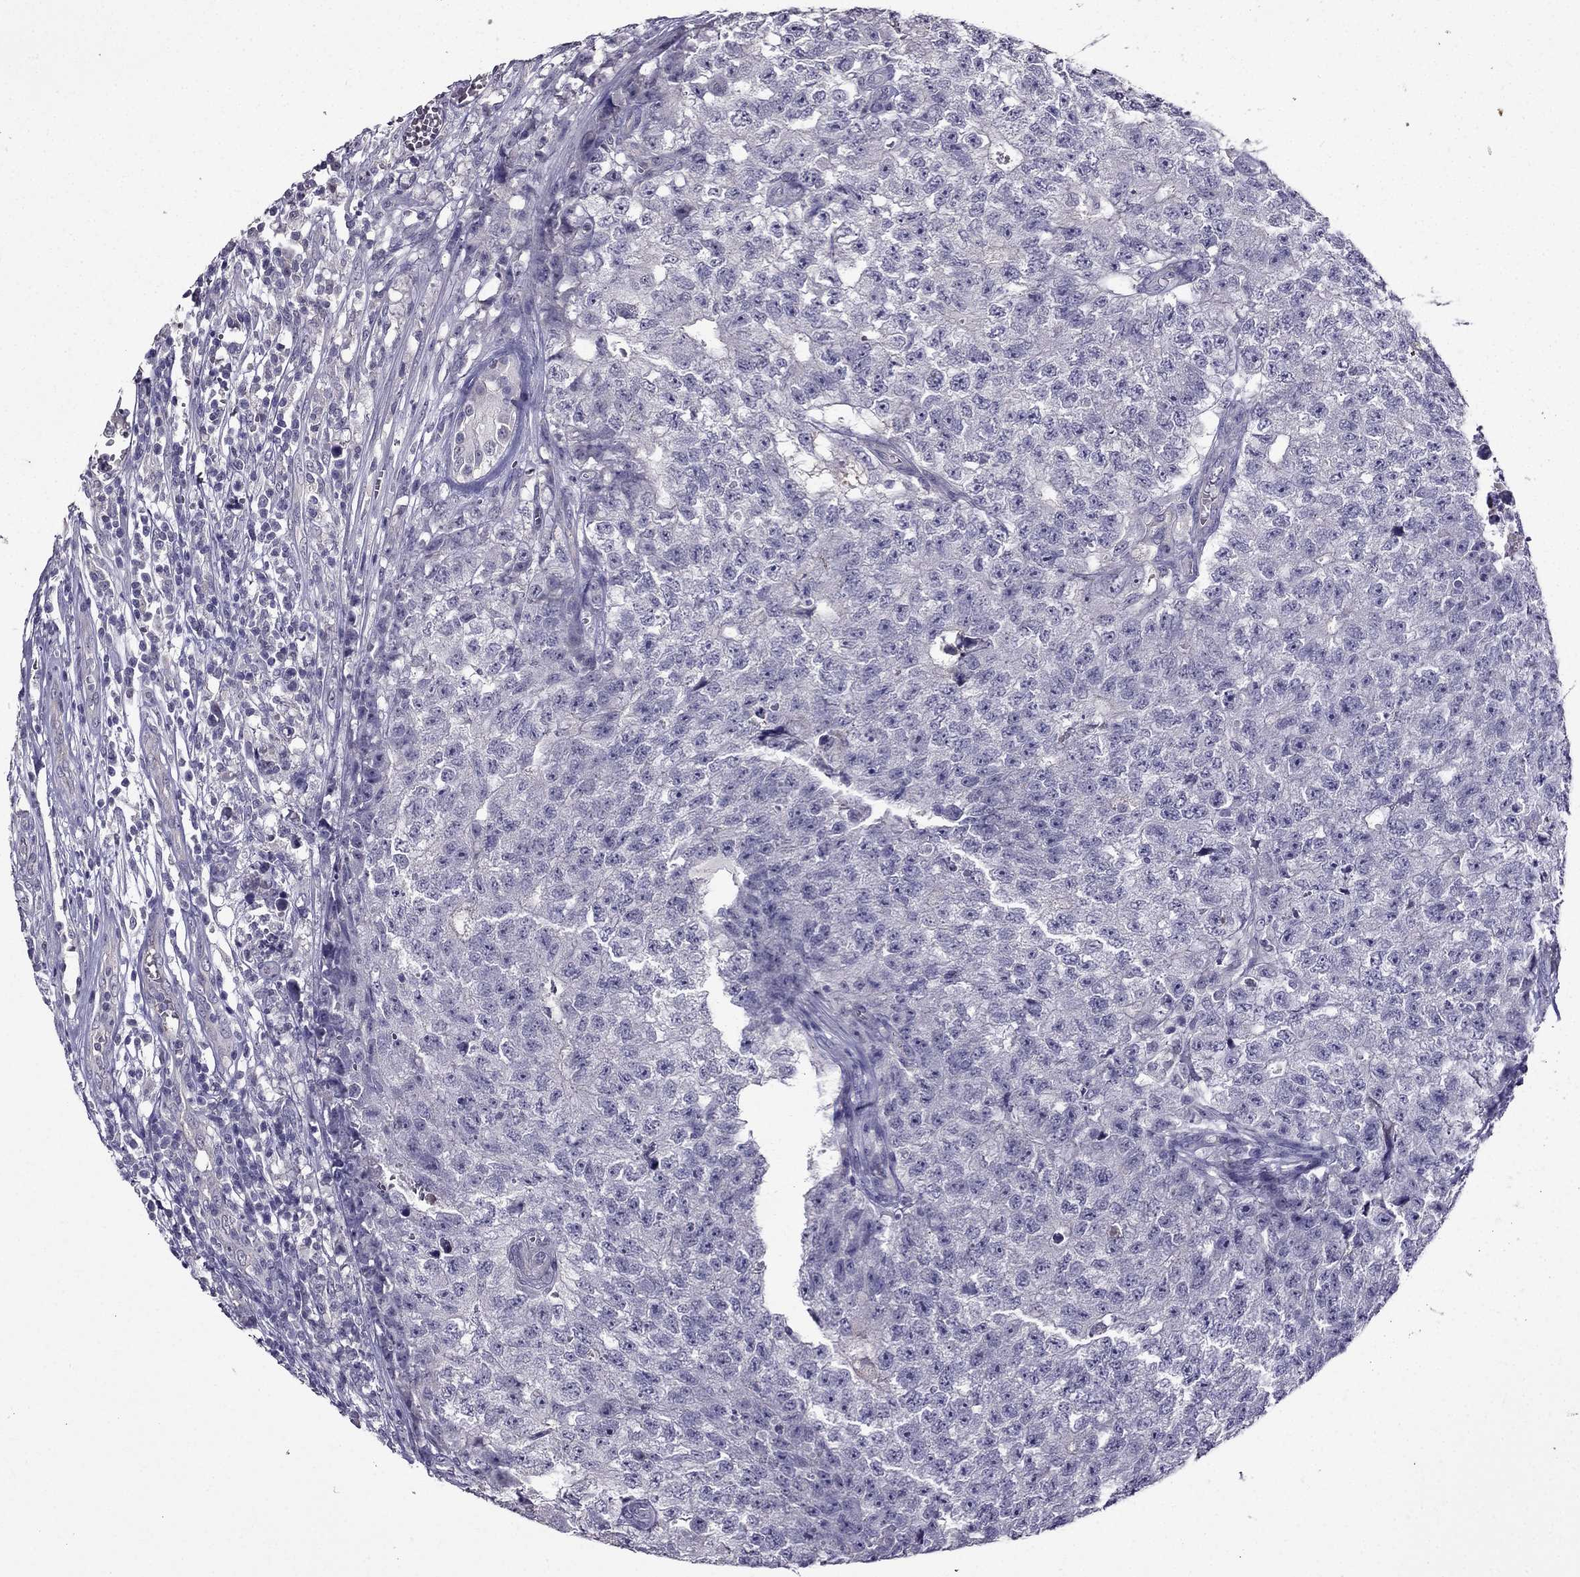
{"staining": {"intensity": "negative", "quantity": "none", "location": "none"}, "tissue": "testis cancer", "cell_type": "Tumor cells", "image_type": "cancer", "snomed": [{"axis": "morphology", "description": "Seminoma, NOS"}, {"axis": "morphology", "description": "Carcinoma, Embryonal, NOS"}, {"axis": "topography", "description": "Testis"}], "caption": "IHC histopathology image of neoplastic tissue: human testis cancer (seminoma) stained with DAB (3,3'-diaminobenzidine) displays no significant protein positivity in tumor cells. The staining was performed using DAB to visualize the protein expression in brown, while the nuclei were stained in blue with hematoxylin (Magnification: 20x).", "gene": "DUSP15", "patient": {"sex": "male", "age": 22}}